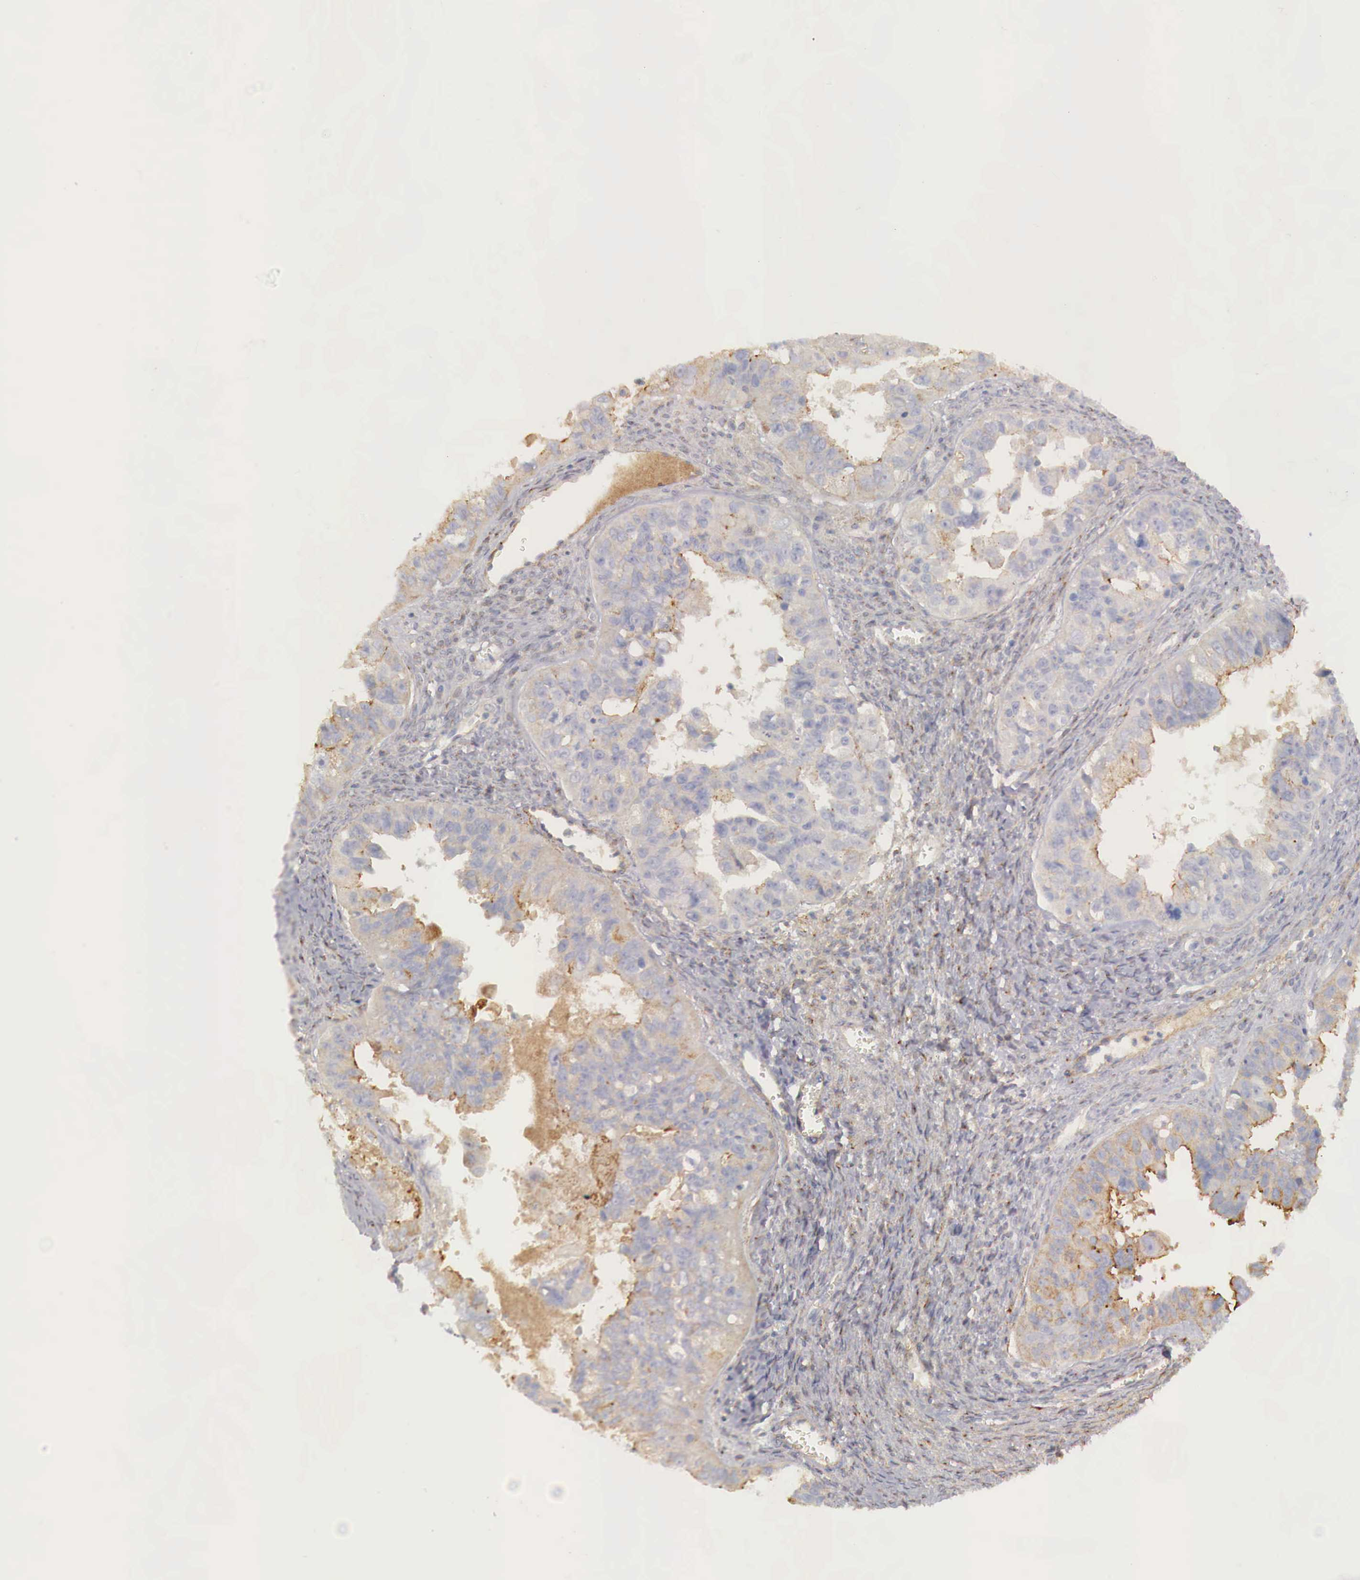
{"staining": {"intensity": "weak", "quantity": "25%-75%", "location": "cytoplasmic/membranous"}, "tissue": "ovarian cancer", "cell_type": "Tumor cells", "image_type": "cancer", "snomed": [{"axis": "morphology", "description": "Carcinoma, endometroid"}, {"axis": "topography", "description": "Ovary"}], "caption": "Immunohistochemistry (IHC) histopathology image of neoplastic tissue: human endometroid carcinoma (ovarian) stained using immunohistochemistry shows low levels of weak protein expression localized specifically in the cytoplasmic/membranous of tumor cells, appearing as a cytoplasmic/membranous brown color.", "gene": "KLHDC7B", "patient": {"sex": "female", "age": 85}}